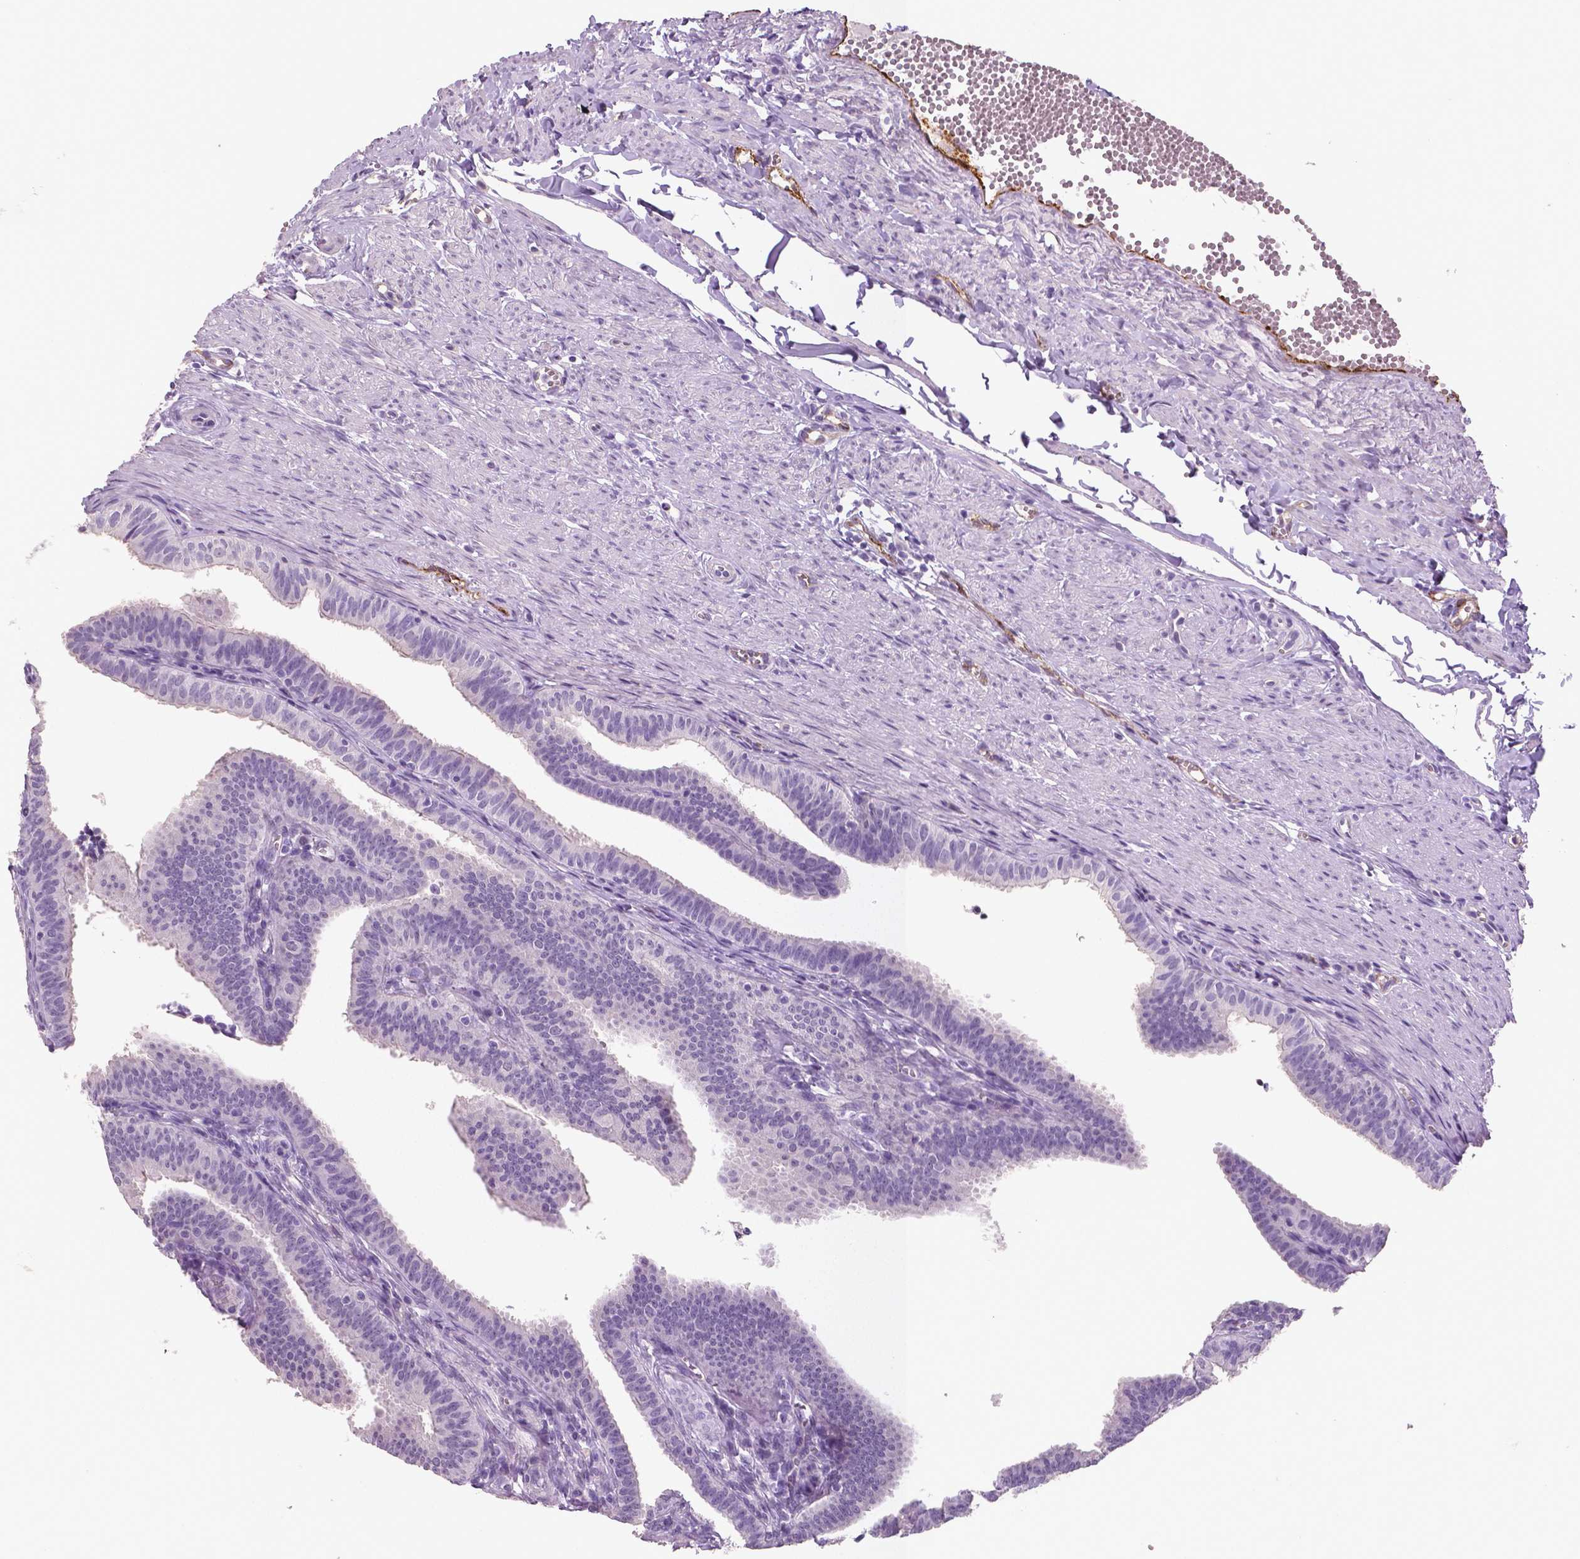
{"staining": {"intensity": "negative", "quantity": "none", "location": "none"}, "tissue": "fallopian tube", "cell_type": "Glandular cells", "image_type": "normal", "snomed": [{"axis": "morphology", "description": "Normal tissue, NOS"}, {"axis": "topography", "description": "Fallopian tube"}], "caption": "An image of human fallopian tube is negative for staining in glandular cells. (Brightfield microscopy of DAB IHC at high magnification).", "gene": "TSPAN7", "patient": {"sex": "female", "age": 25}}